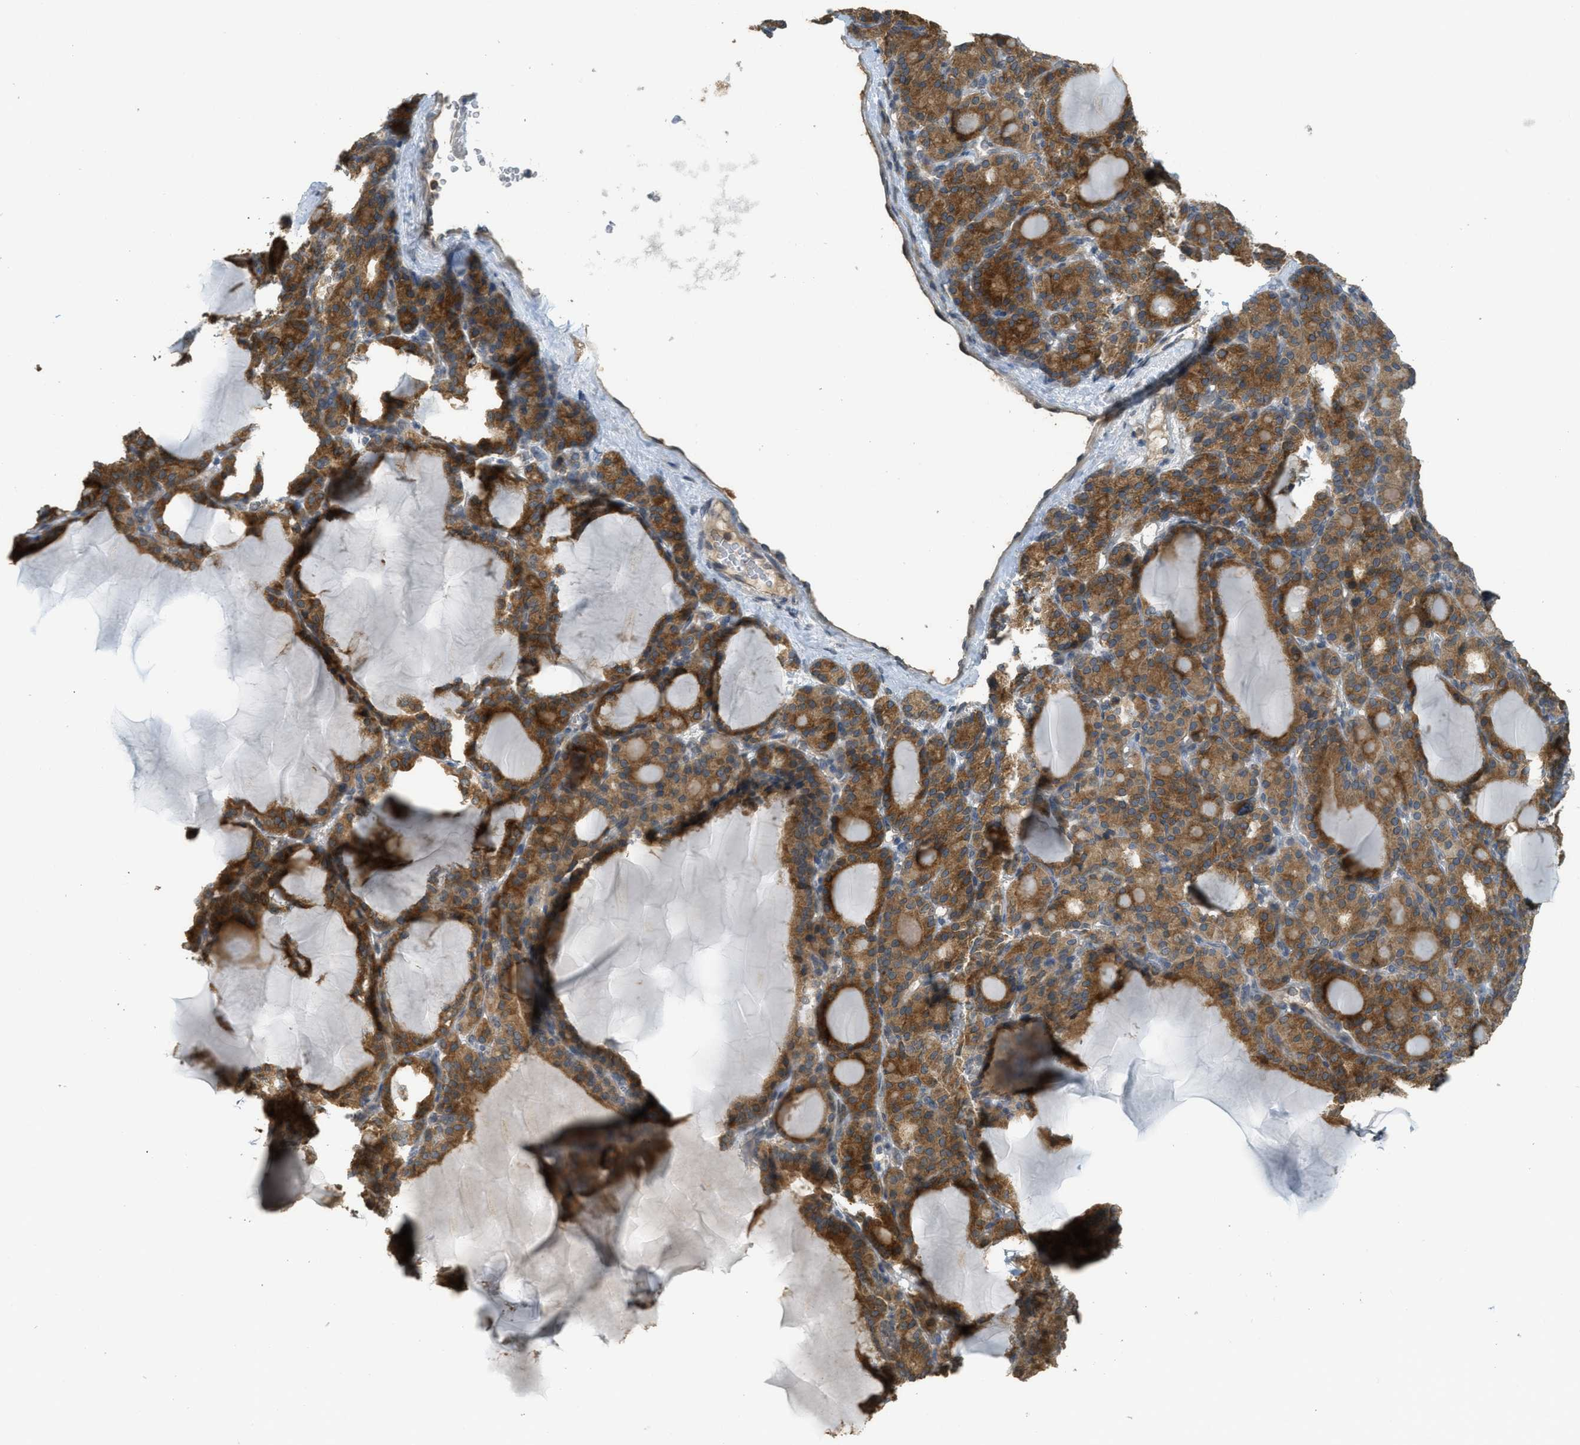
{"staining": {"intensity": "moderate", "quantity": ">75%", "location": "cytoplasmic/membranous"}, "tissue": "thyroid gland", "cell_type": "Glandular cells", "image_type": "normal", "snomed": [{"axis": "morphology", "description": "Normal tissue, NOS"}, {"axis": "topography", "description": "Thyroid gland"}], "caption": "This image reveals IHC staining of benign human thyroid gland, with medium moderate cytoplasmic/membranous staining in approximately >75% of glandular cells.", "gene": "IGF2BP2", "patient": {"sex": "female", "age": 28}}